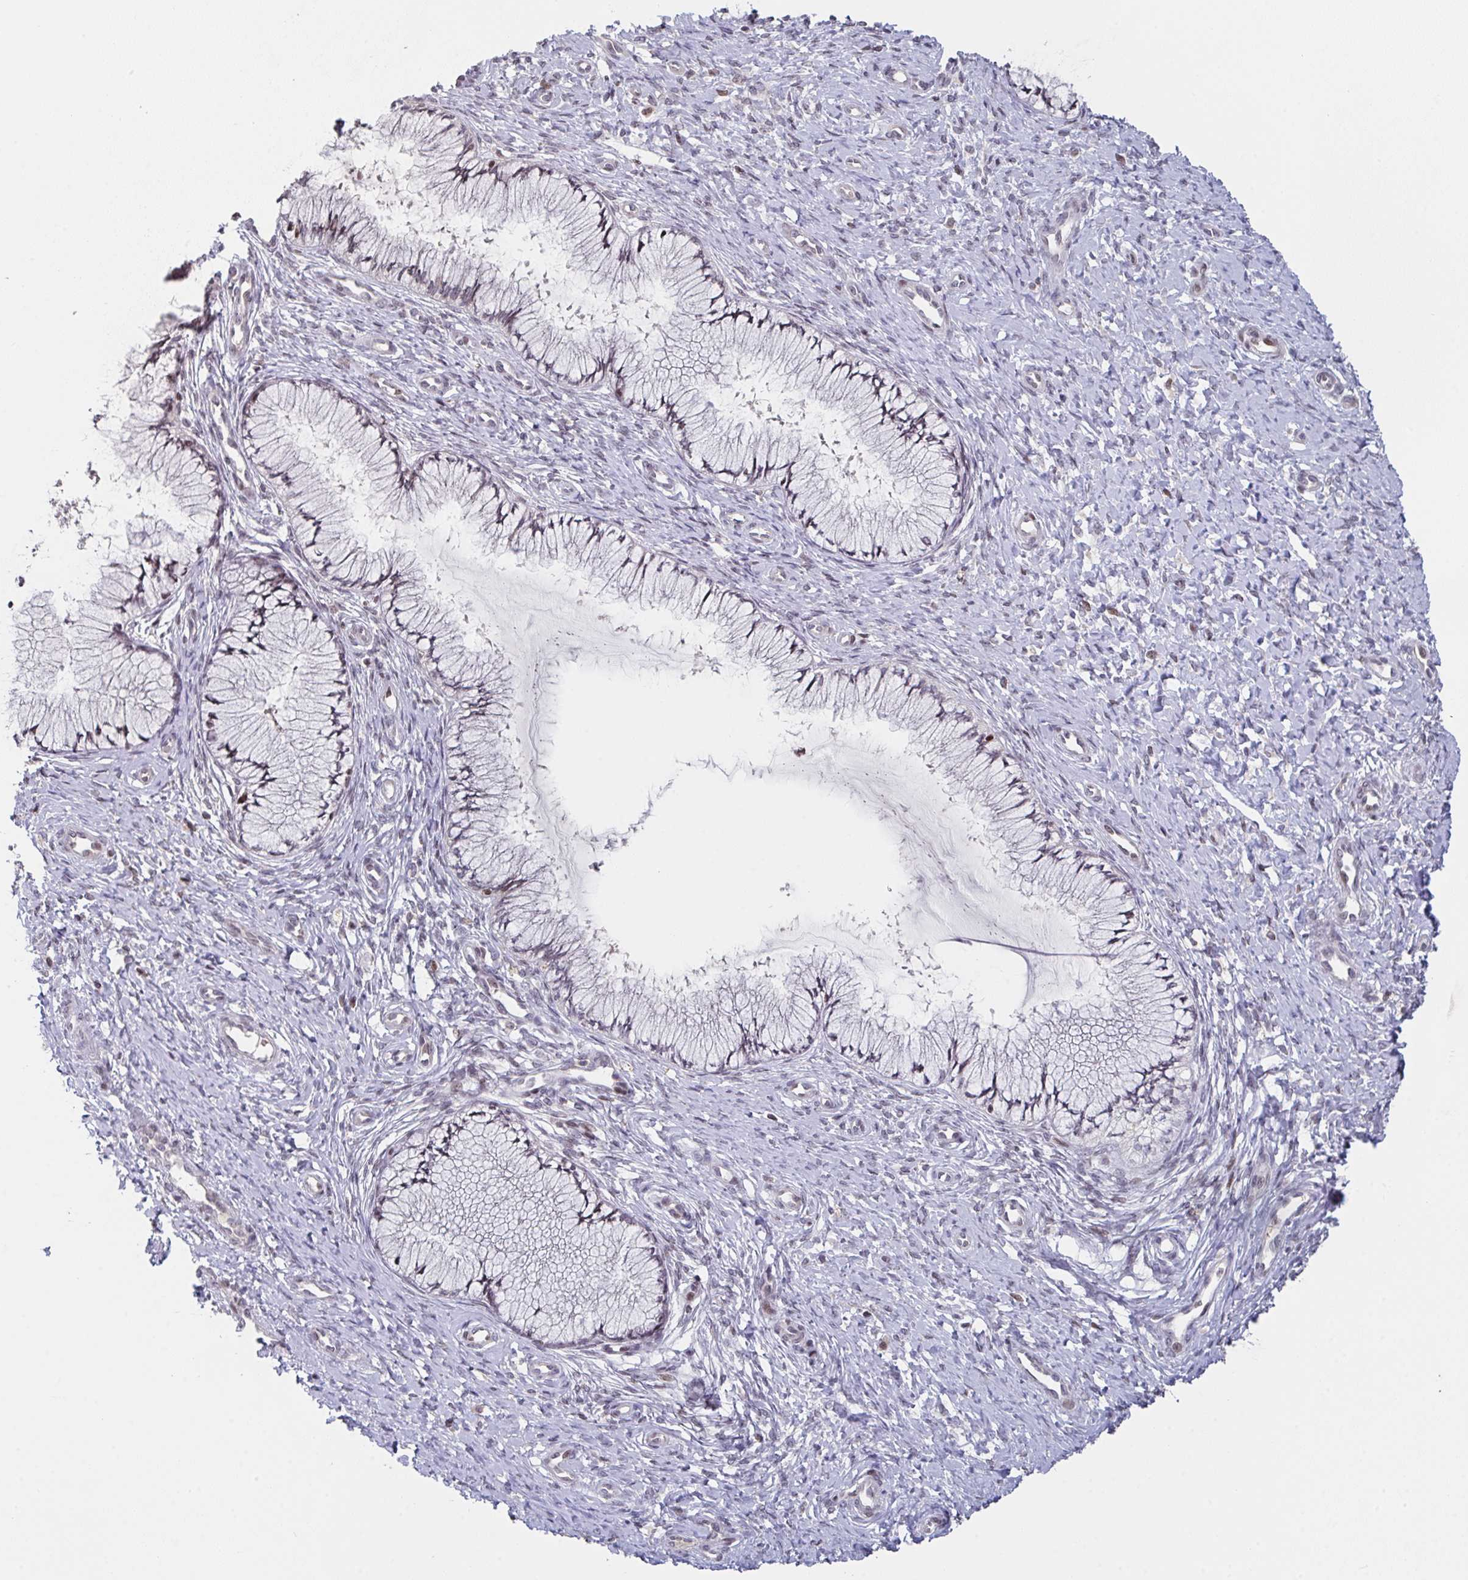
{"staining": {"intensity": "weak", "quantity": "25%-75%", "location": "nuclear"}, "tissue": "cervix", "cell_type": "Glandular cells", "image_type": "normal", "snomed": [{"axis": "morphology", "description": "Normal tissue, NOS"}, {"axis": "topography", "description": "Cervix"}], "caption": "Cervix stained with immunohistochemistry displays weak nuclear expression in about 25%-75% of glandular cells. (DAB (3,3'-diaminobenzidine) = brown stain, brightfield microscopy at high magnification).", "gene": "PCDHB8", "patient": {"sex": "female", "age": 37}}